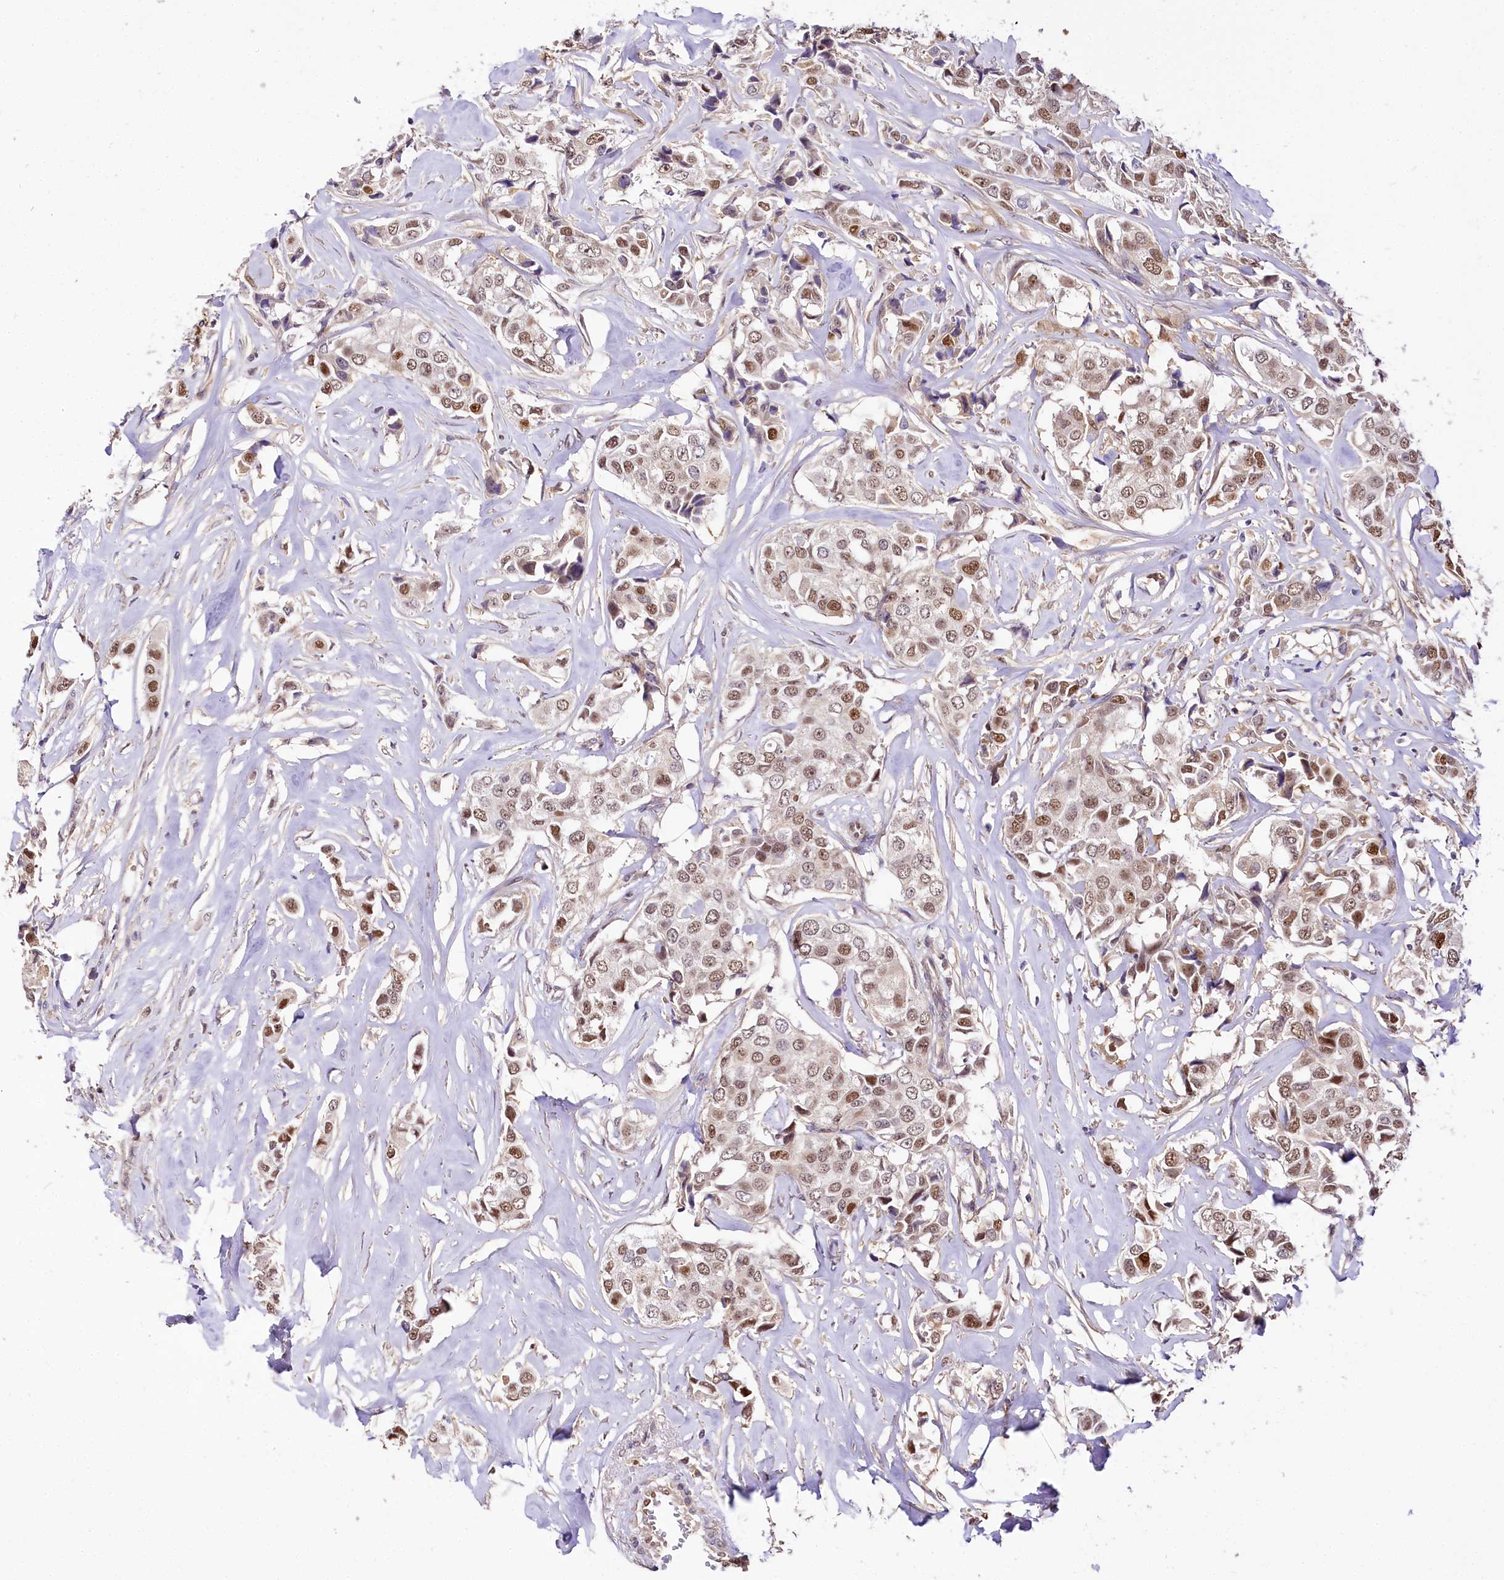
{"staining": {"intensity": "moderate", "quantity": ">75%", "location": "nuclear"}, "tissue": "breast cancer", "cell_type": "Tumor cells", "image_type": "cancer", "snomed": [{"axis": "morphology", "description": "Duct carcinoma"}, {"axis": "topography", "description": "Breast"}], "caption": "The histopathology image shows immunohistochemical staining of intraductal carcinoma (breast). There is moderate nuclear positivity is identified in approximately >75% of tumor cells.", "gene": "GNL3L", "patient": {"sex": "female", "age": 80}}